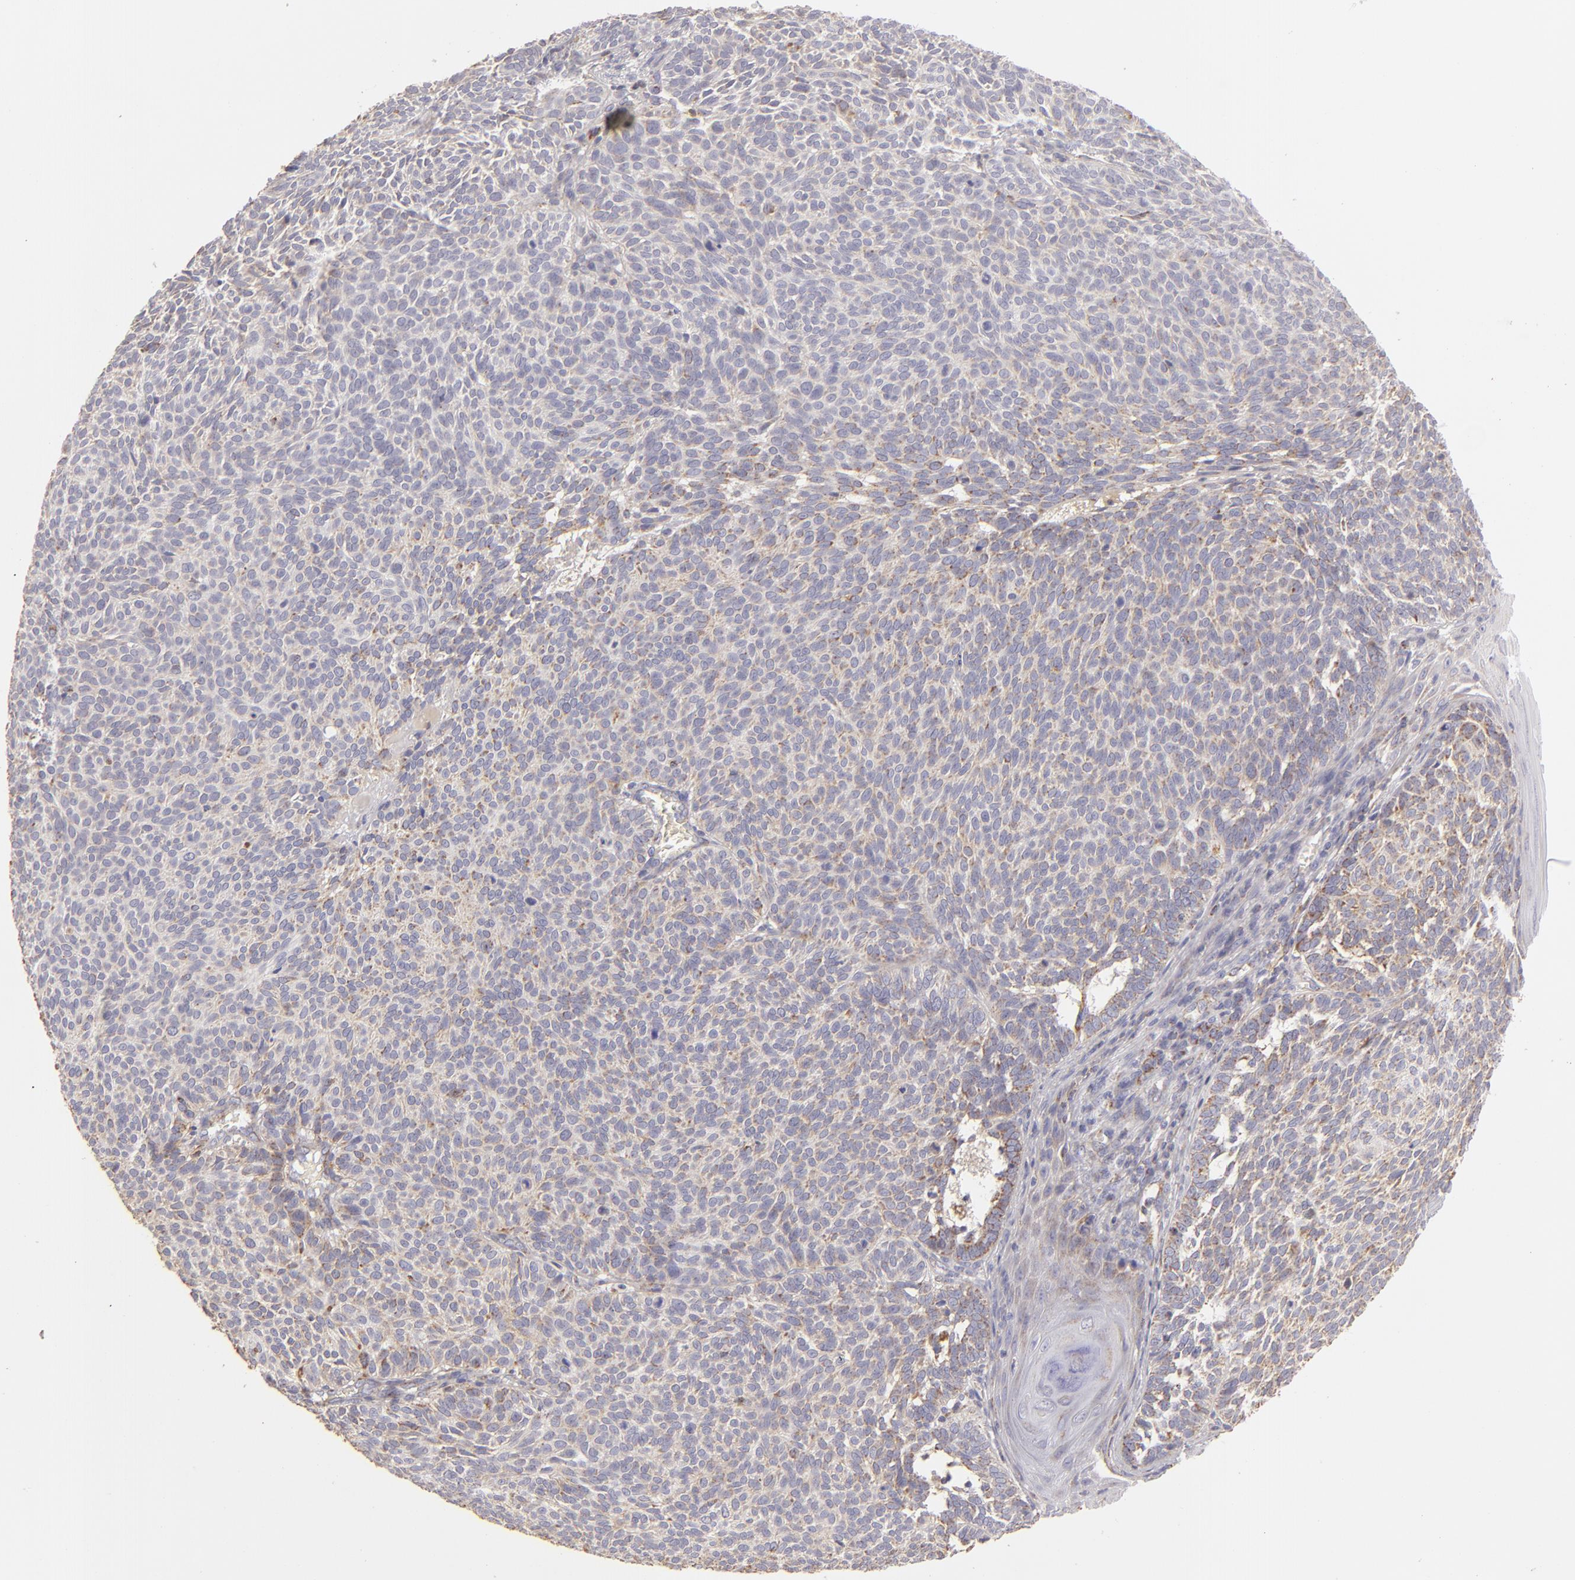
{"staining": {"intensity": "weak", "quantity": ">75%", "location": "cytoplasmic/membranous"}, "tissue": "skin cancer", "cell_type": "Tumor cells", "image_type": "cancer", "snomed": [{"axis": "morphology", "description": "Basal cell carcinoma"}, {"axis": "topography", "description": "Skin"}], "caption": "Immunohistochemistry (IHC) of human skin cancer (basal cell carcinoma) shows low levels of weak cytoplasmic/membranous positivity in approximately >75% of tumor cells.", "gene": "CFB", "patient": {"sex": "male", "age": 63}}